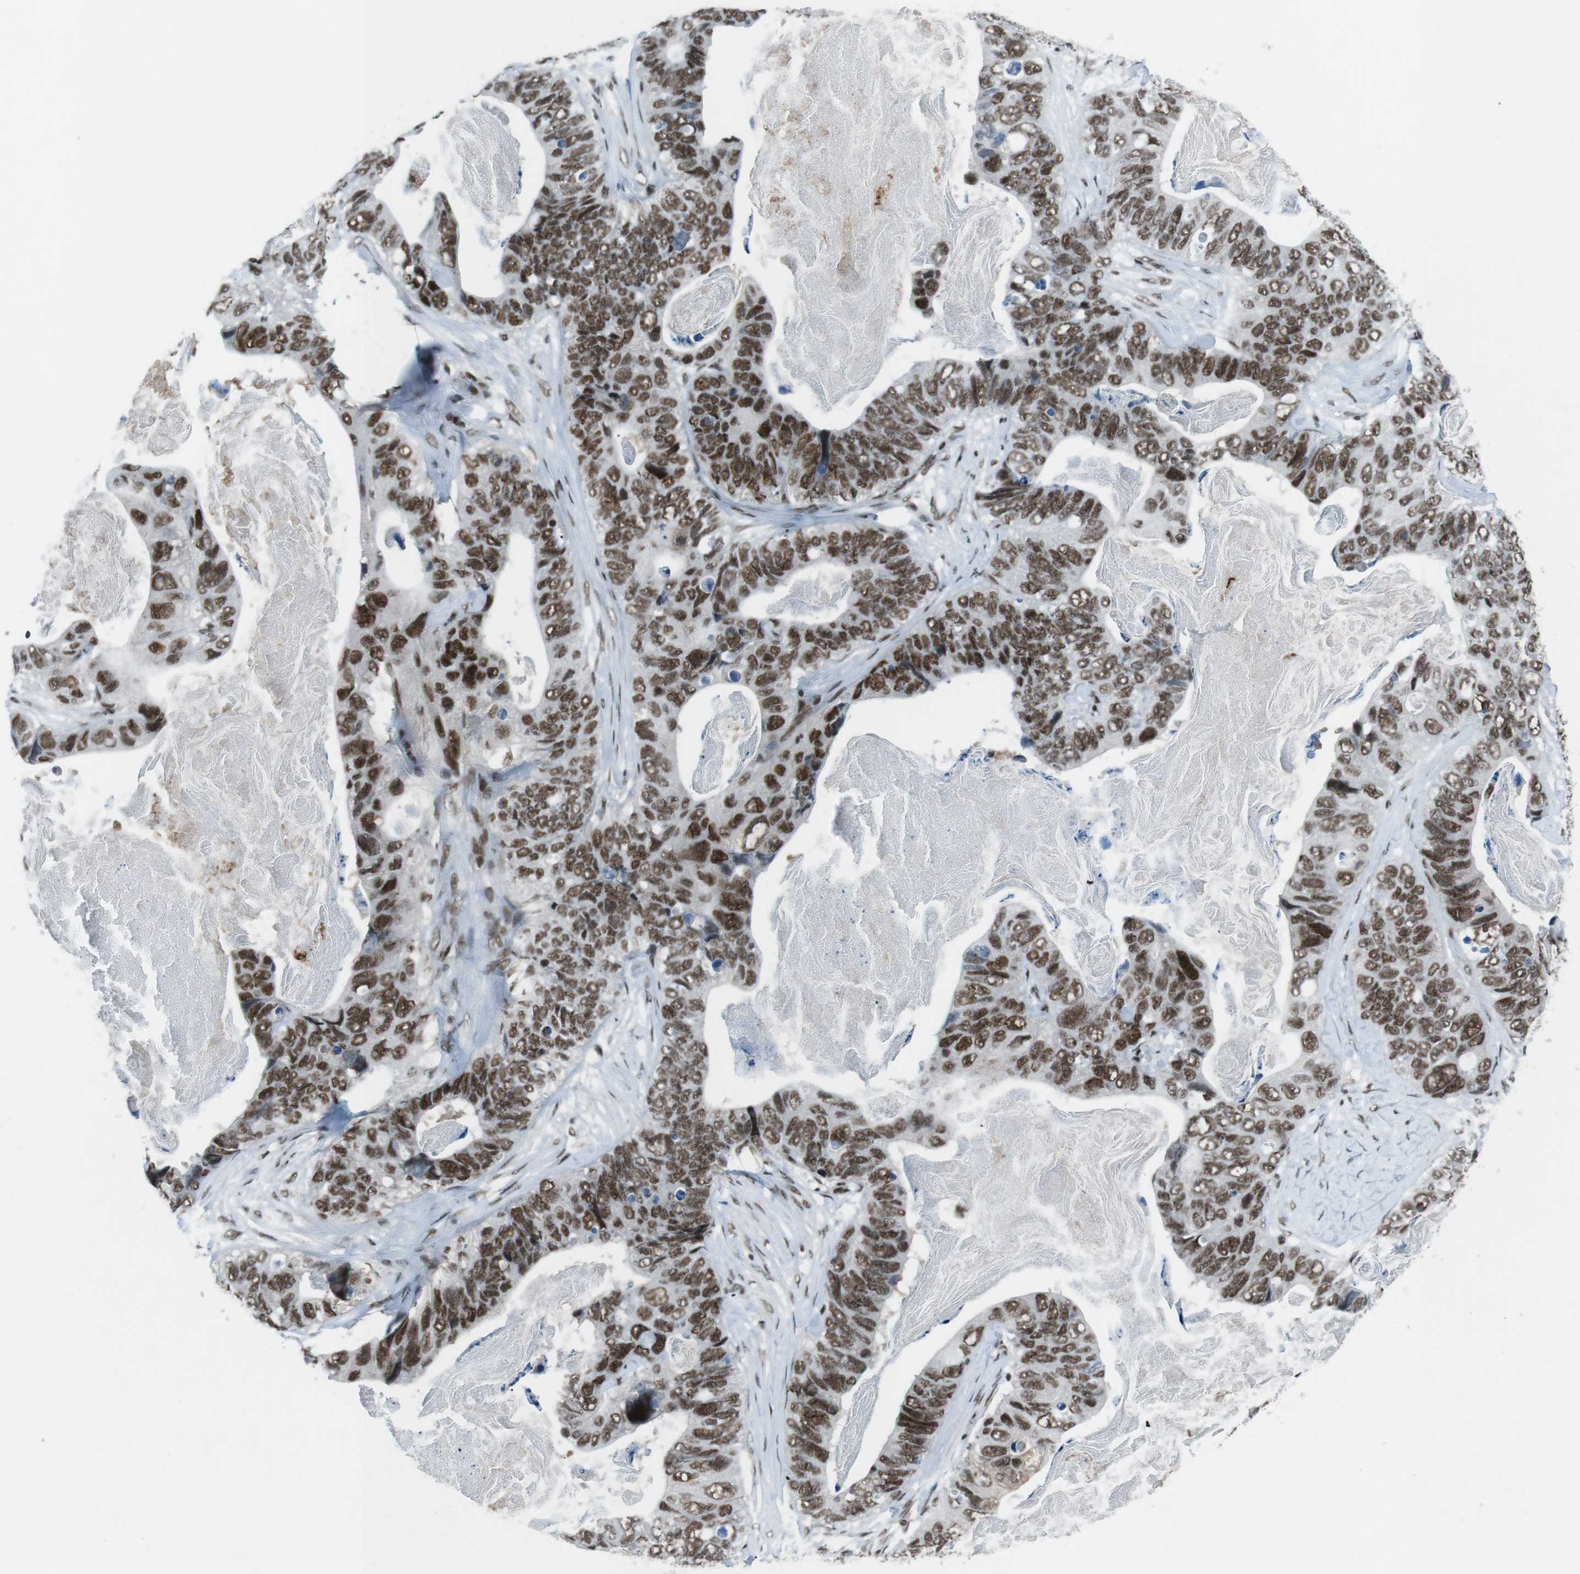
{"staining": {"intensity": "strong", "quantity": ">75%", "location": "nuclear"}, "tissue": "stomach cancer", "cell_type": "Tumor cells", "image_type": "cancer", "snomed": [{"axis": "morphology", "description": "Adenocarcinoma, NOS"}, {"axis": "topography", "description": "Stomach"}], "caption": "The micrograph reveals immunohistochemical staining of stomach adenocarcinoma. There is strong nuclear positivity is appreciated in about >75% of tumor cells. (DAB IHC with brightfield microscopy, high magnification).", "gene": "TAF1", "patient": {"sex": "female", "age": 89}}